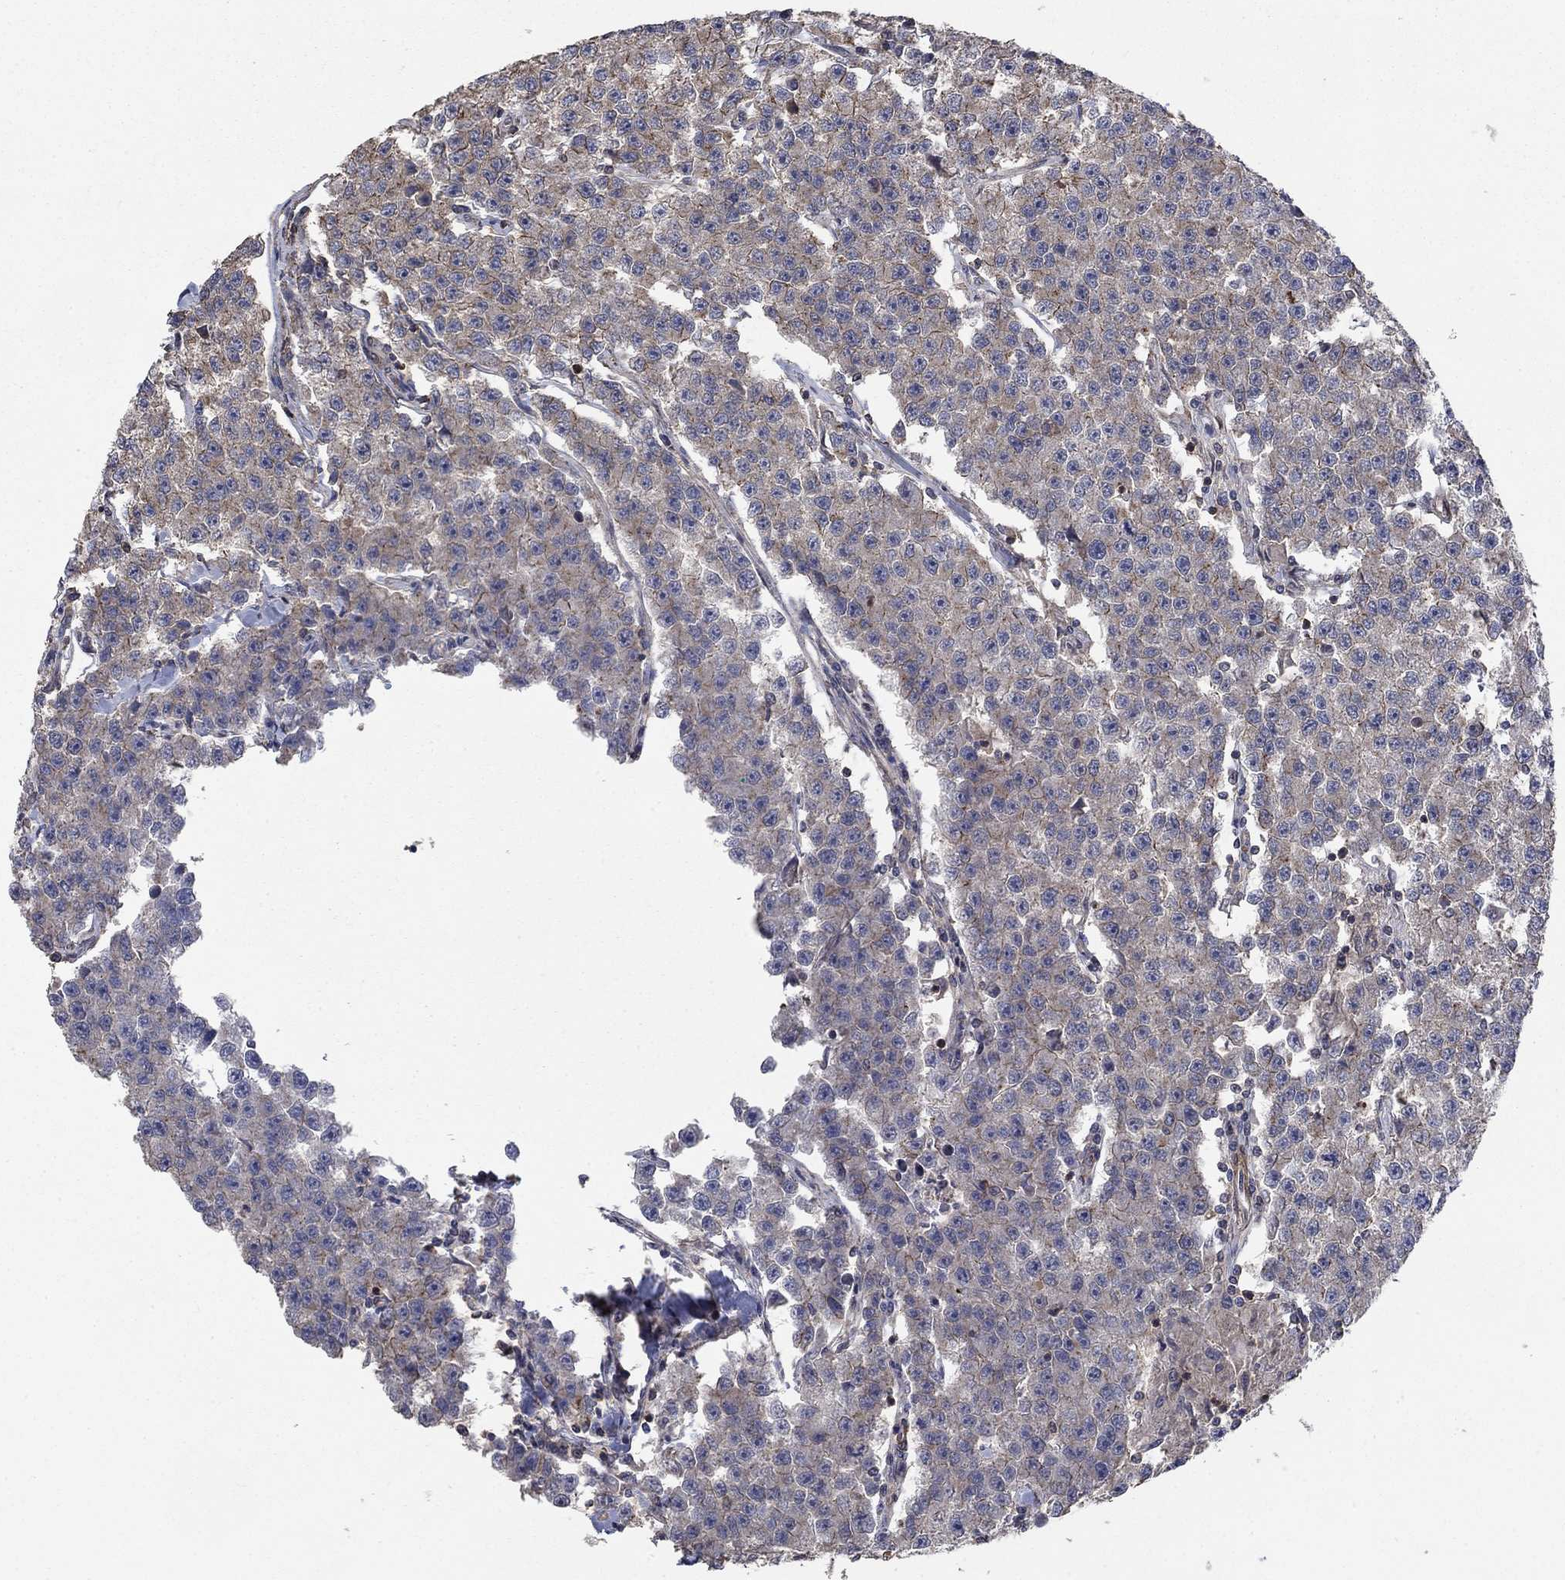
{"staining": {"intensity": "weak", "quantity": "<25%", "location": "cytoplasmic/membranous"}, "tissue": "testis cancer", "cell_type": "Tumor cells", "image_type": "cancer", "snomed": [{"axis": "morphology", "description": "Seminoma, NOS"}, {"axis": "topography", "description": "Testis"}], "caption": "This is an IHC histopathology image of human testis cancer. There is no expression in tumor cells.", "gene": "PDE3A", "patient": {"sex": "male", "age": 59}}